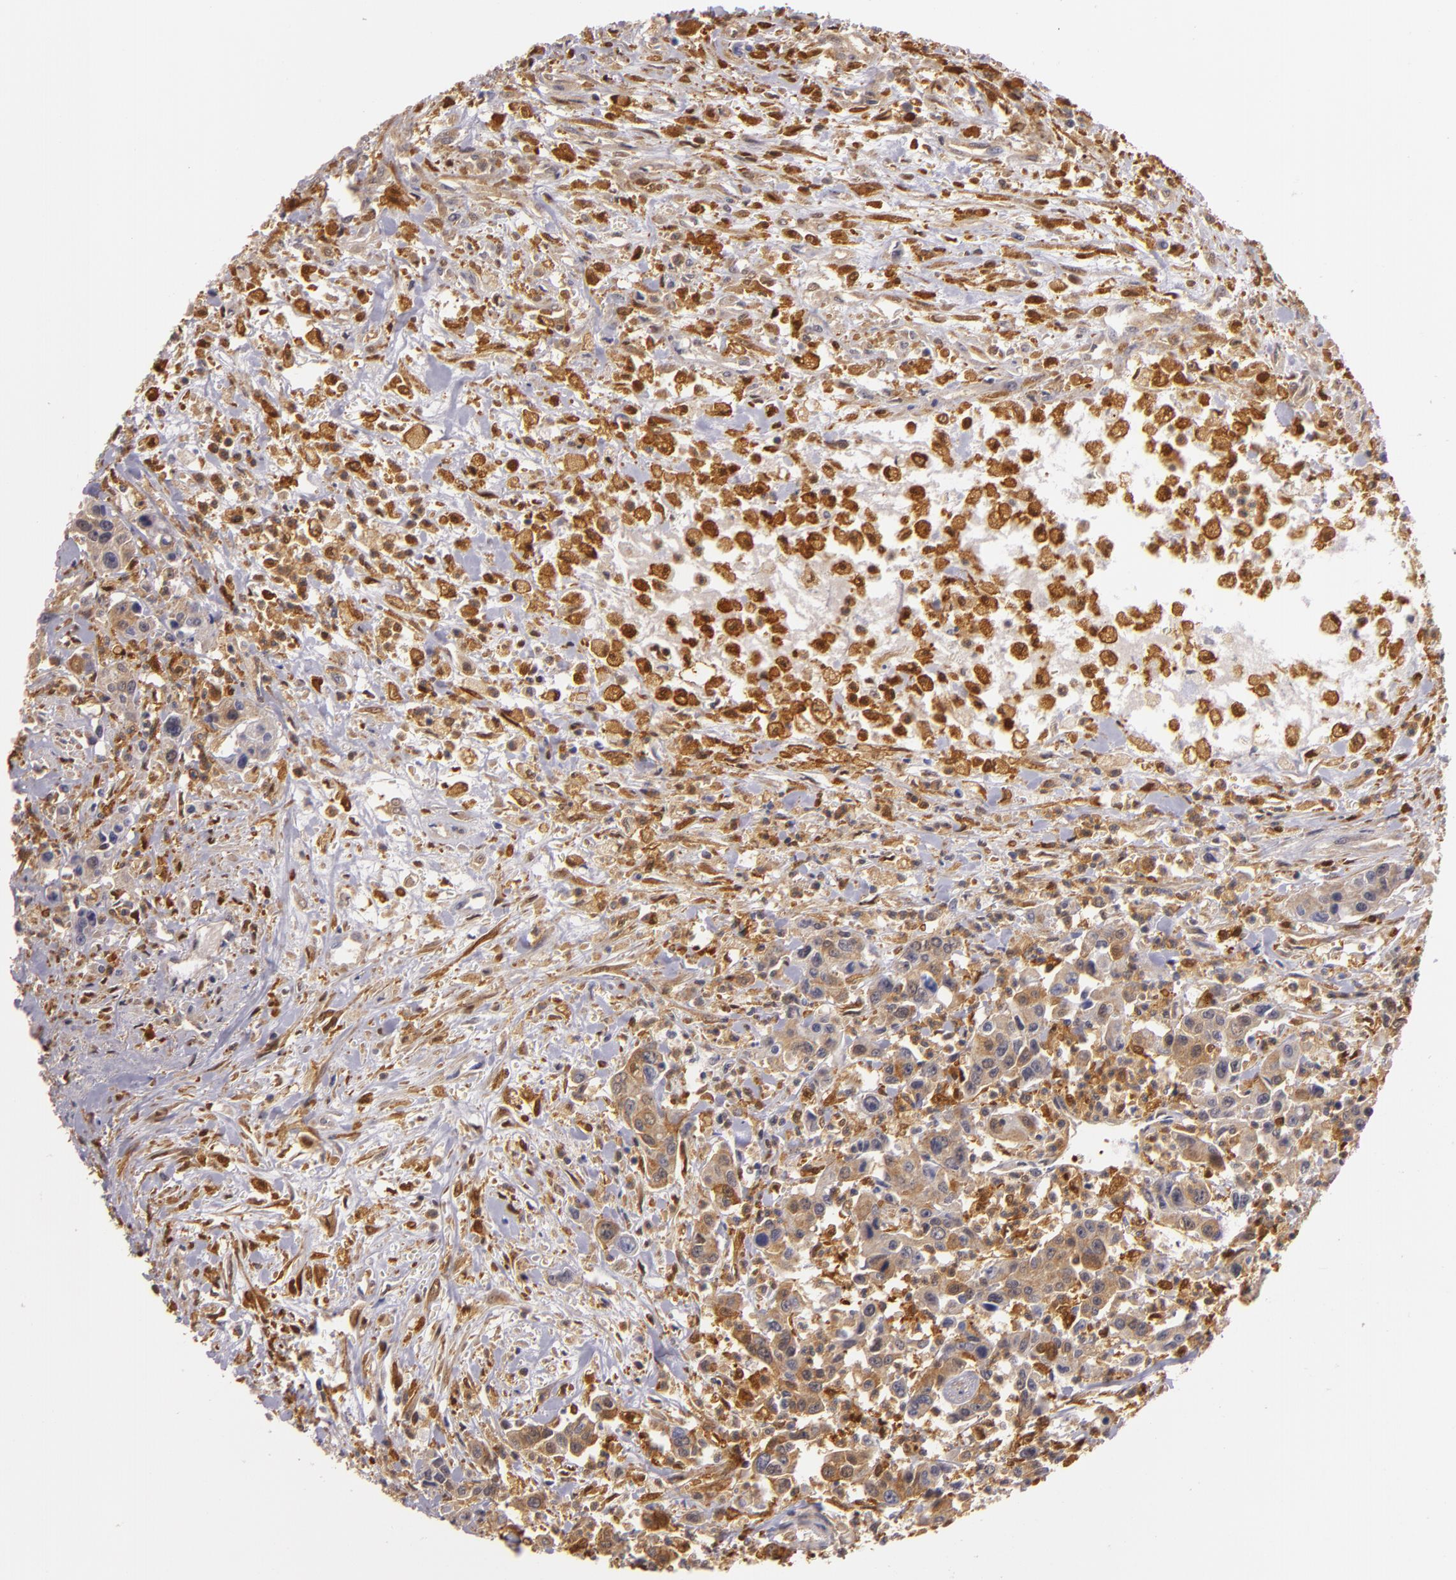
{"staining": {"intensity": "moderate", "quantity": ">75%", "location": "cytoplasmic/membranous"}, "tissue": "urothelial cancer", "cell_type": "Tumor cells", "image_type": "cancer", "snomed": [{"axis": "morphology", "description": "Urothelial carcinoma, High grade"}, {"axis": "topography", "description": "Urinary bladder"}], "caption": "Immunohistochemistry (IHC) image of neoplastic tissue: high-grade urothelial carcinoma stained using immunohistochemistry (IHC) reveals medium levels of moderate protein expression localized specifically in the cytoplasmic/membranous of tumor cells, appearing as a cytoplasmic/membranous brown color.", "gene": "TOM1", "patient": {"sex": "male", "age": 86}}